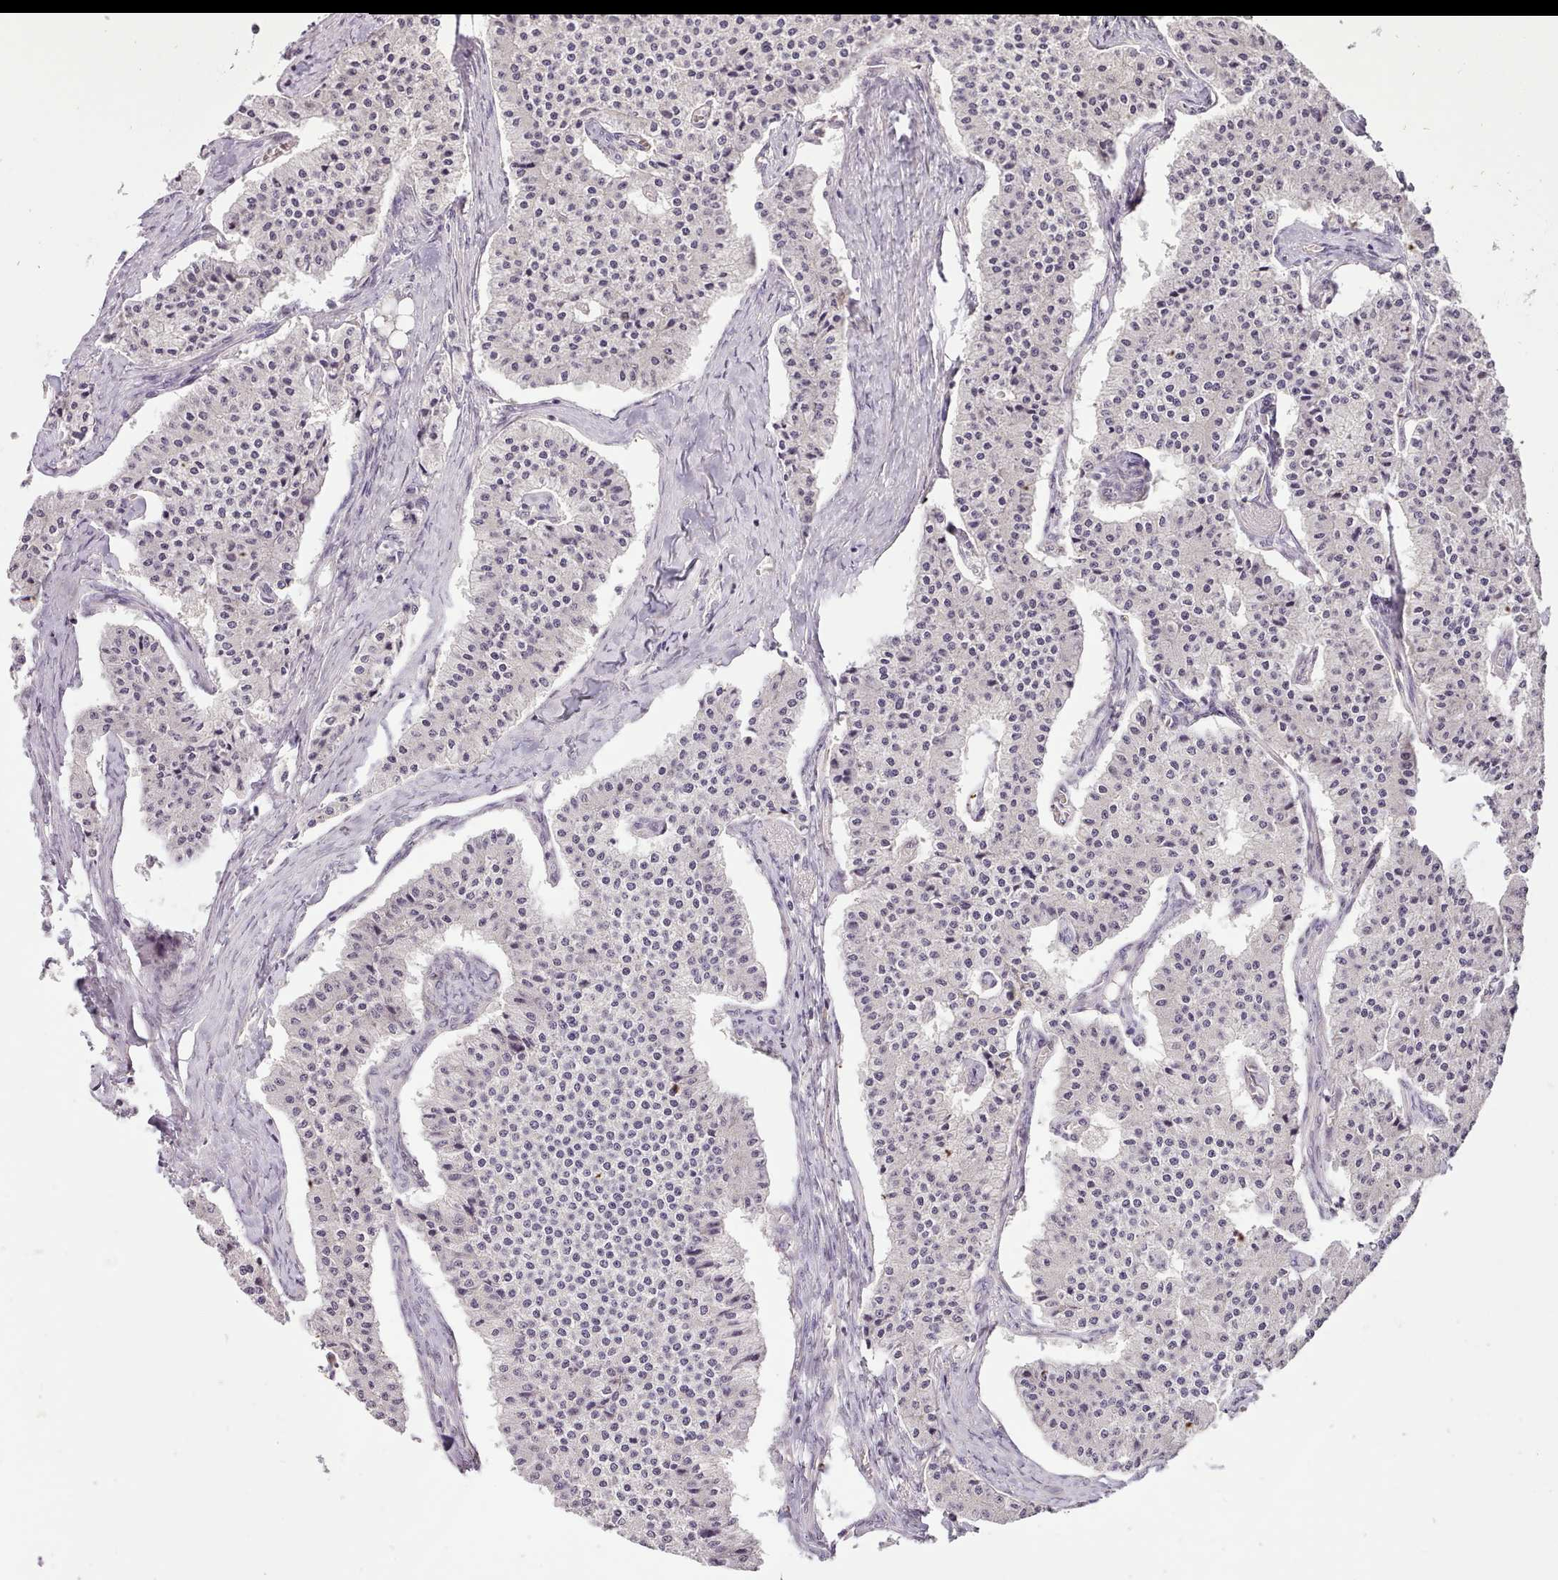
{"staining": {"intensity": "negative", "quantity": "none", "location": "none"}, "tissue": "carcinoid", "cell_type": "Tumor cells", "image_type": "cancer", "snomed": [{"axis": "morphology", "description": "Carcinoid, malignant, NOS"}, {"axis": "topography", "description": "Colon"}], "caption": "Tumor cells are negative for protein expression in human malignant carcinoid. (DAB (3,3'-diaminobenzidine) IHC, high magnification).", "gene": "ZNF658", "patient": {"sex": "female", "age": 52}}